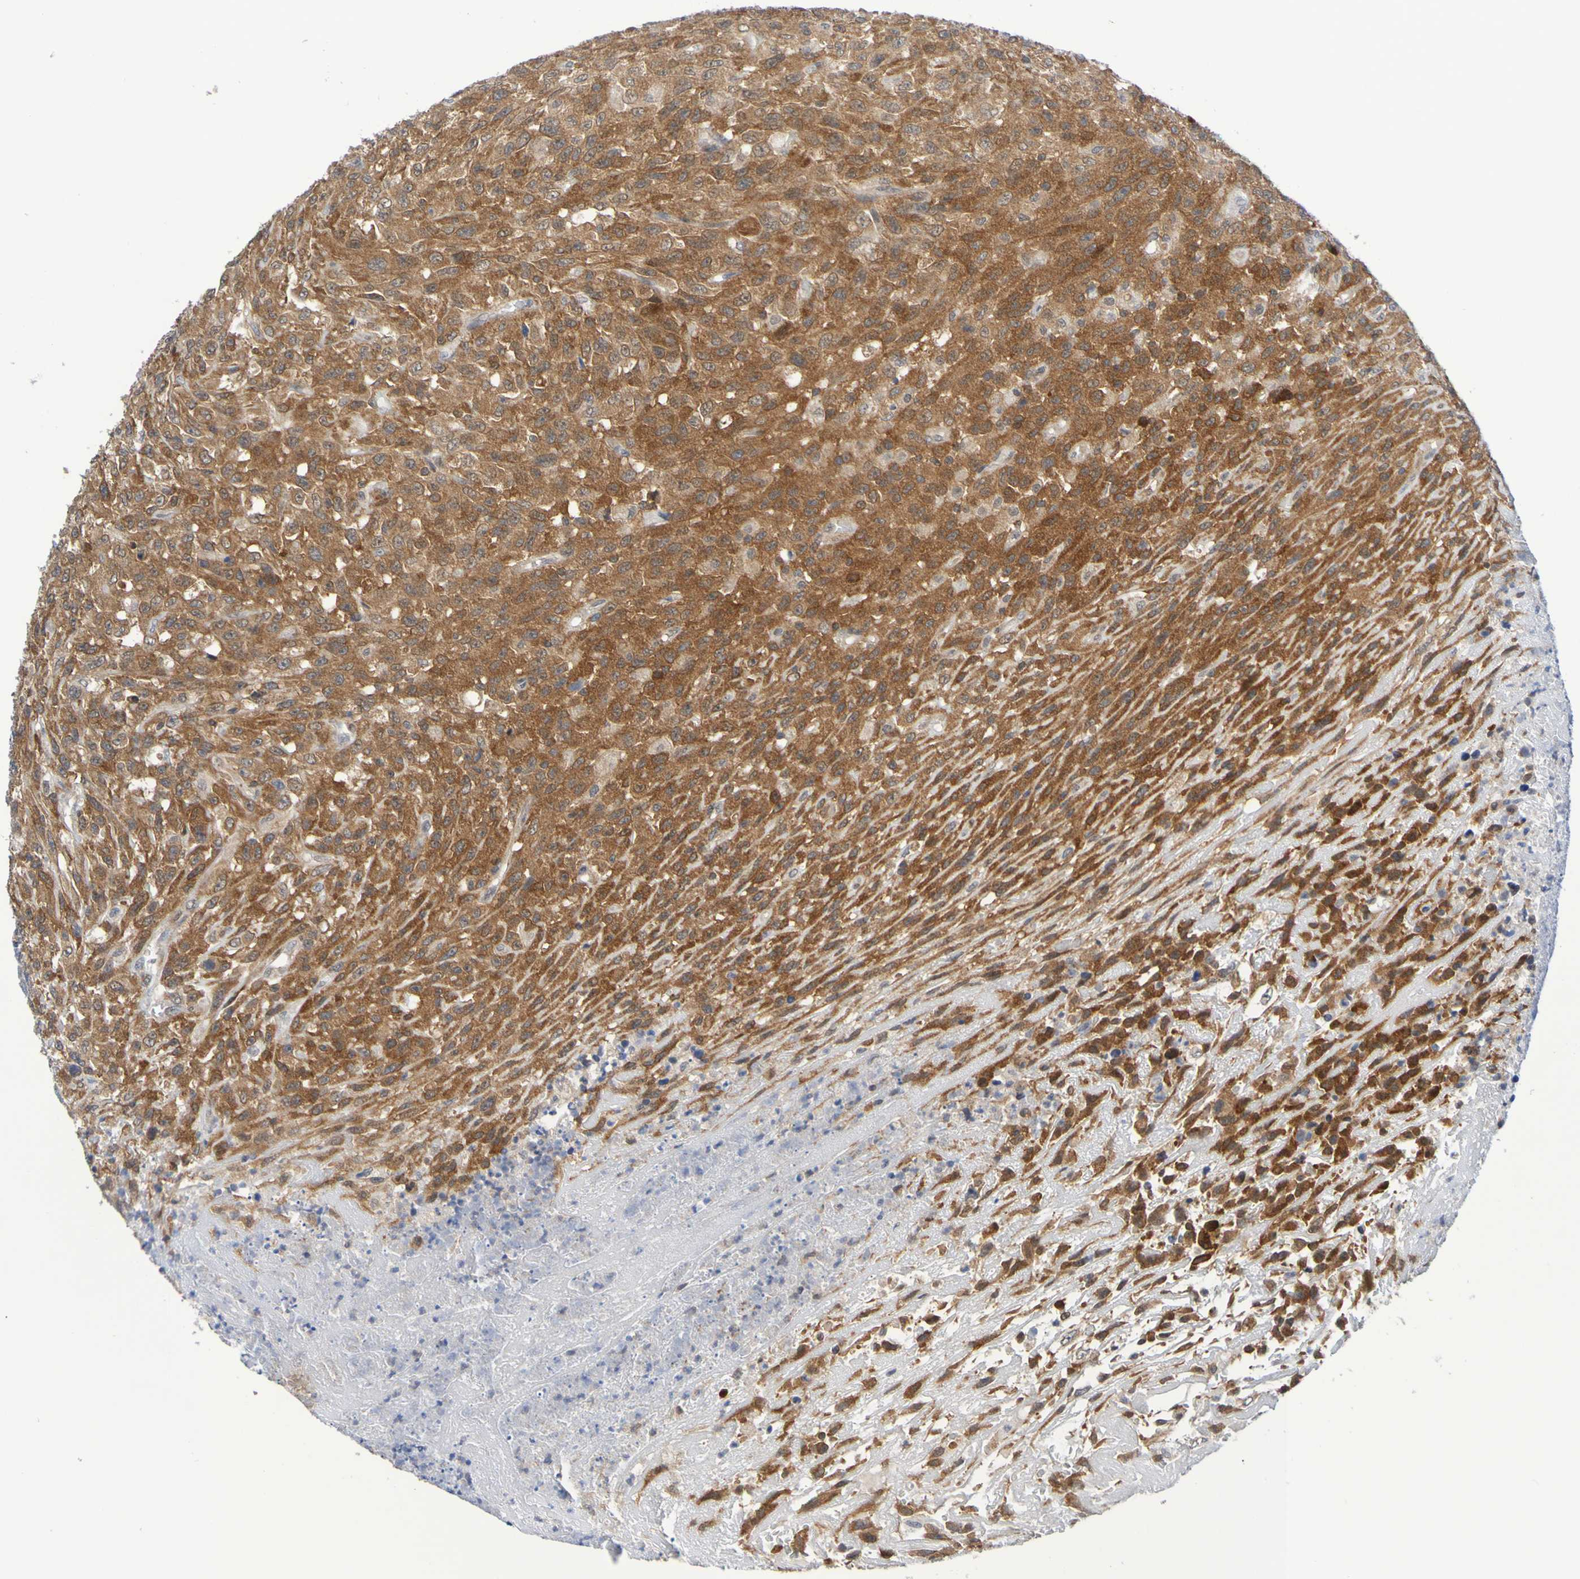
{"staining": {"intensity": "strong", "quantity": ">75%", "location": "cytoplasmic/membranous"}, "tissue": "urothelial cancer", "cell_type": "Tumor cells", "image_type": "cancer", "snomed": [{"axis": "morphology", "description": "Urothelial carcinoma, High grade"}, {"axis": "topography", "description": "Urinary bladder"}], "caption": "High-grade urothelial carcinoma tissue exhibits strong cytoplasmic/membranous positivity in about >75% of tumor cells, visualized by immunohistochemistry.", "gene": "ATIC", "patient": {"sex": "male", "age": 66}}